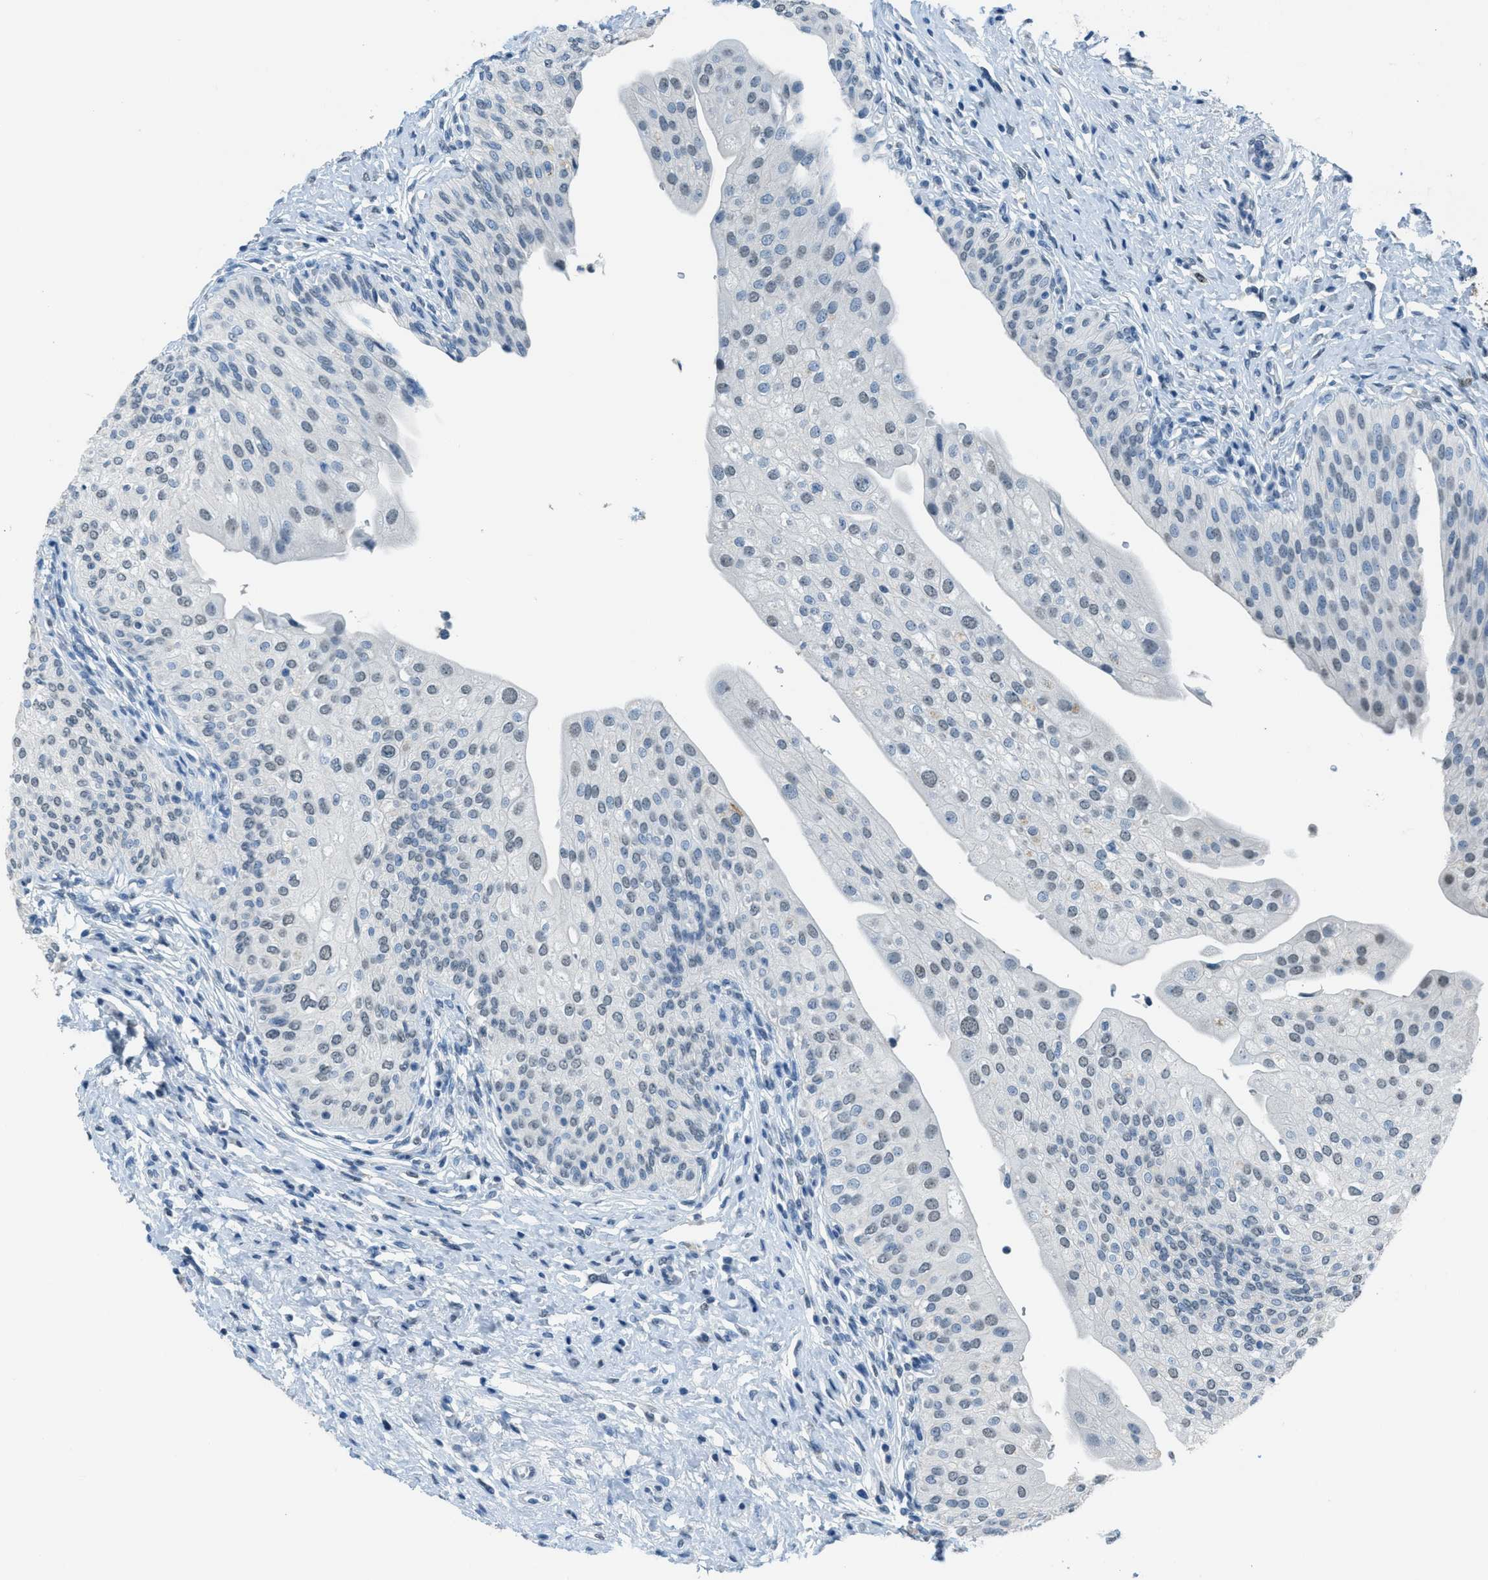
{"staining": {"intensity": "weak", "quantity": "25%-75%", "location": "nuclear"}, "tissue": "urinary bladder", "cell_type": "Urothelial cells", "image_type": "normal", "snomed": [{"axis": "morphology", "description": "Normal tissue, NOS"}, {"axis": "topography", "description": "Urinary bladder"}], "caption": "A brown stain highlights weak nuclear positivity of a protein in urothelial cells of unremarkable urinary bladder. The staining is performed using DAB (3,3'-diaminobenzidine) brown chromogen to label protein expression. The nuclei are counter-stained blue using hematoxylin.", "gene": "TTC13", "patient": {"sex": "male", "age": 46}}